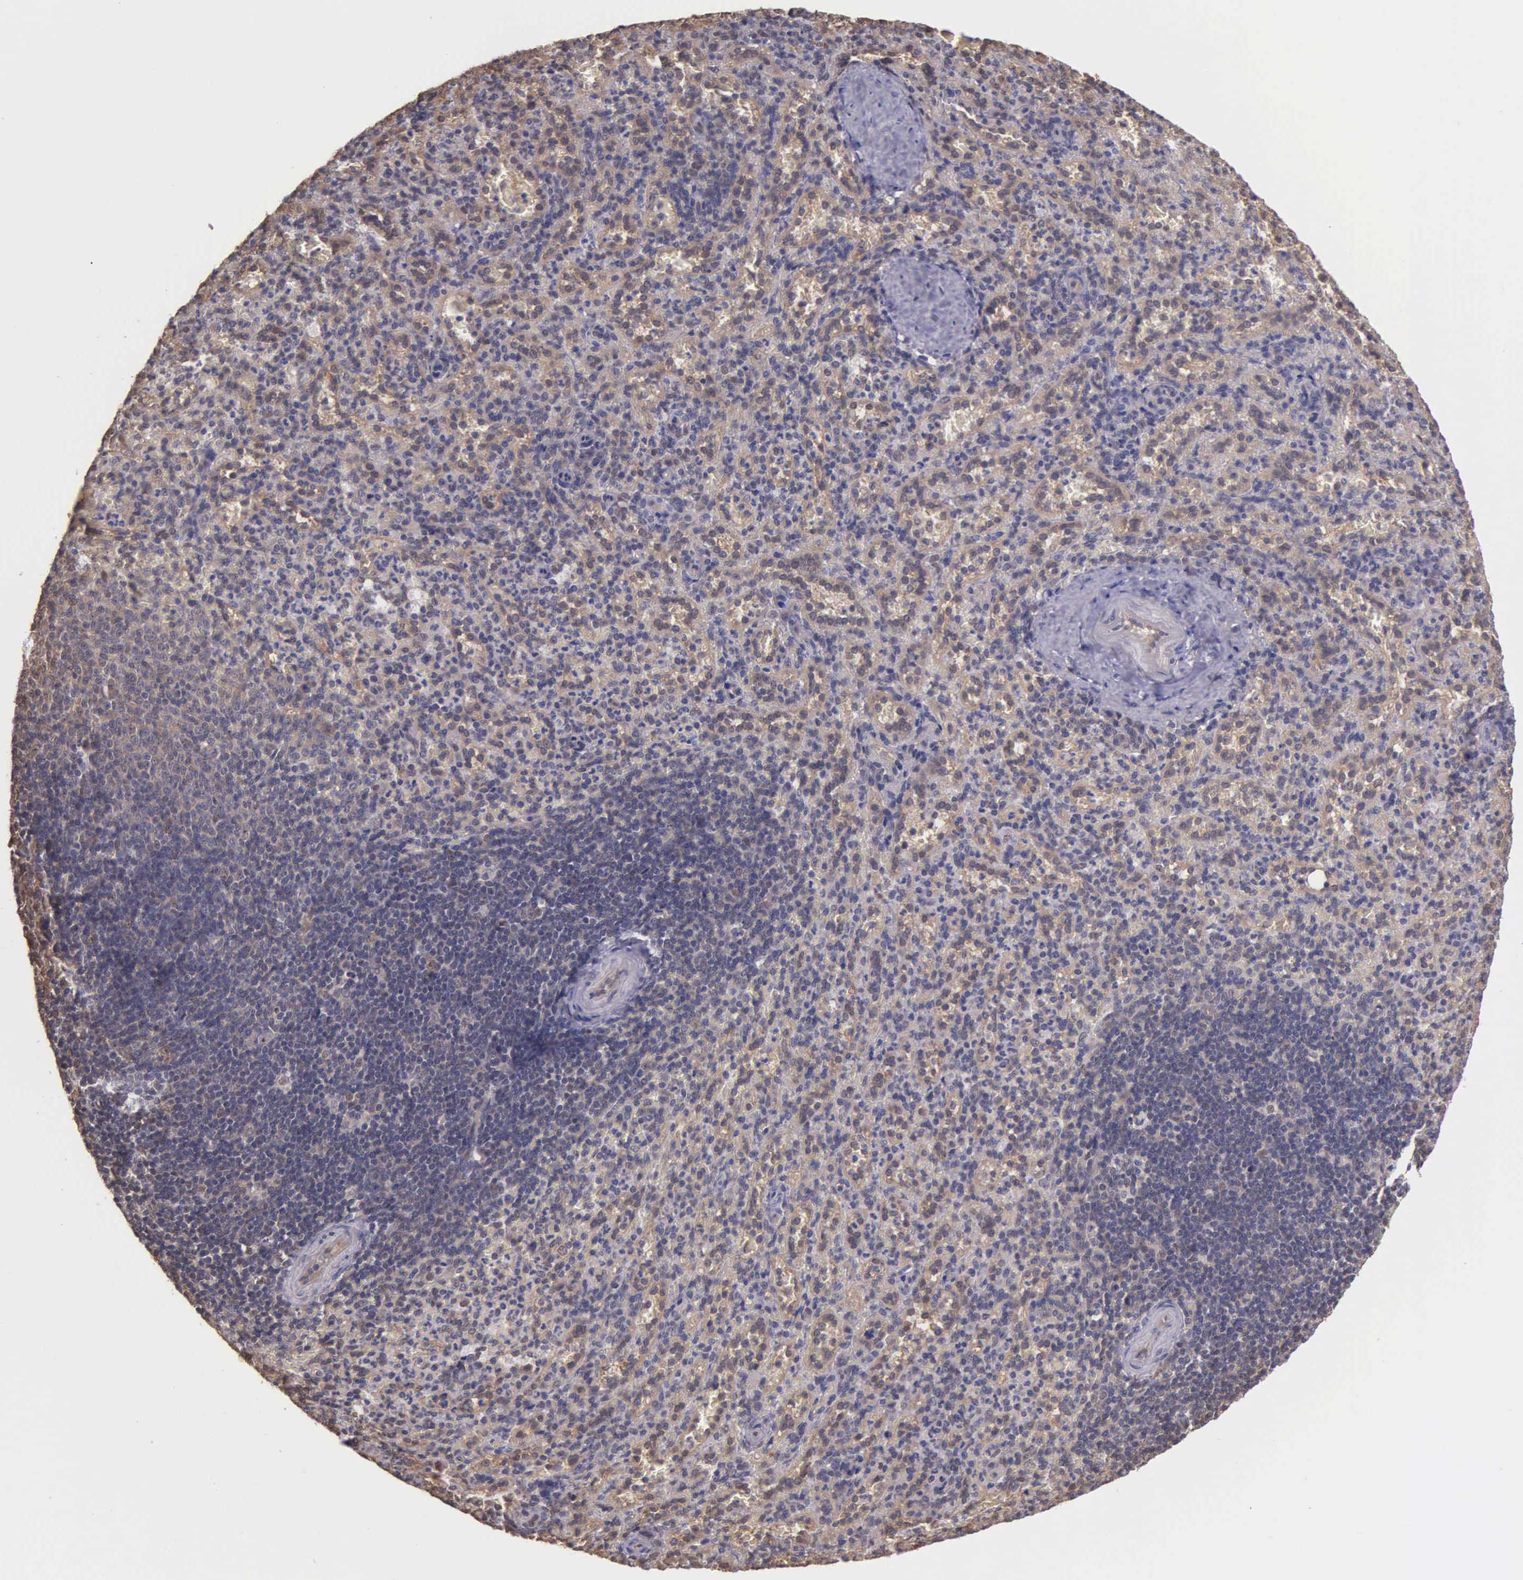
{"staining": {"intensity": "weak", "quantity": "25%-75%", "location": "cytoplasmic/membranous"}, "tissue": "spleen", "cell_type": "Cells in red pulp", "image_type": "normal", "snomed": [{"axis": "morphology", "description": "Normal tissue, NOS"}, {"axis": "topography", "description": "Spleen"}], "caption": "About 25%-75% of cells in red pulp in normal spleen demonstrate weak cytoplasmic/membranous protein expression as visualized by brown immunohistochemical staining.", "gene": "PSMC1", "patient": {"sex": "female", "age": 21}}